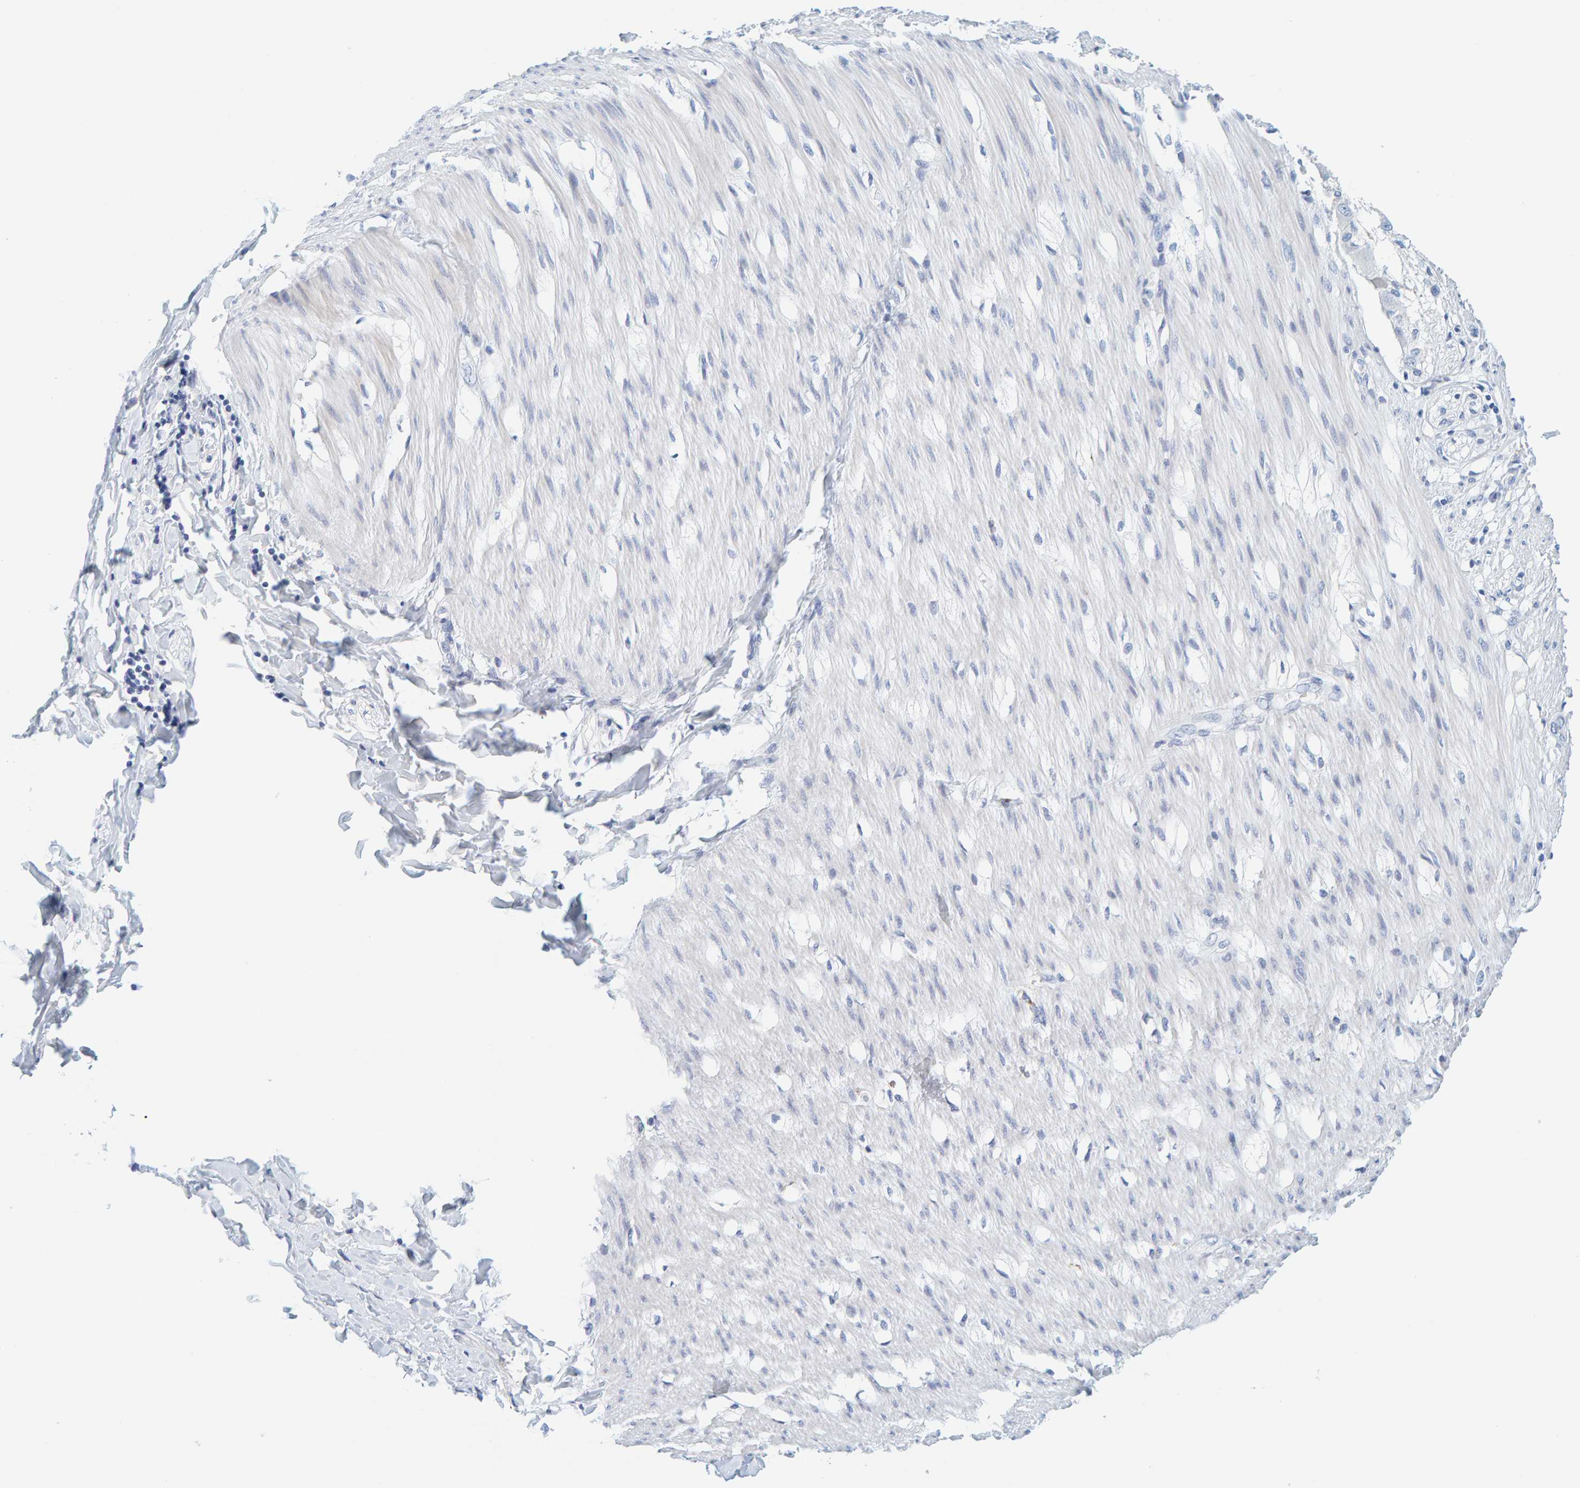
{"staining": {"intensity": "negative", "quantity": "none", "location": "none"}, "tissue": "smooth muscle", "cell_type": "Smooth muscle cells", "image_type": "normal", "snomed": [{"axis": "morphology", "description": "Normal tissue, NOS"}, {"axis": "morphology", "description": "Adenocarcinoma, NOS"}, {"axis": "topography", "description": "Smooth muscle"}, {"axis": "topography", "description": "Colon"}], "caption": "The IHC histopathology image has no significant positivity in smooth muscle cells of smooth muscle.", "gene": "MOG", "patient": {"sex": "male", "age": 14}}